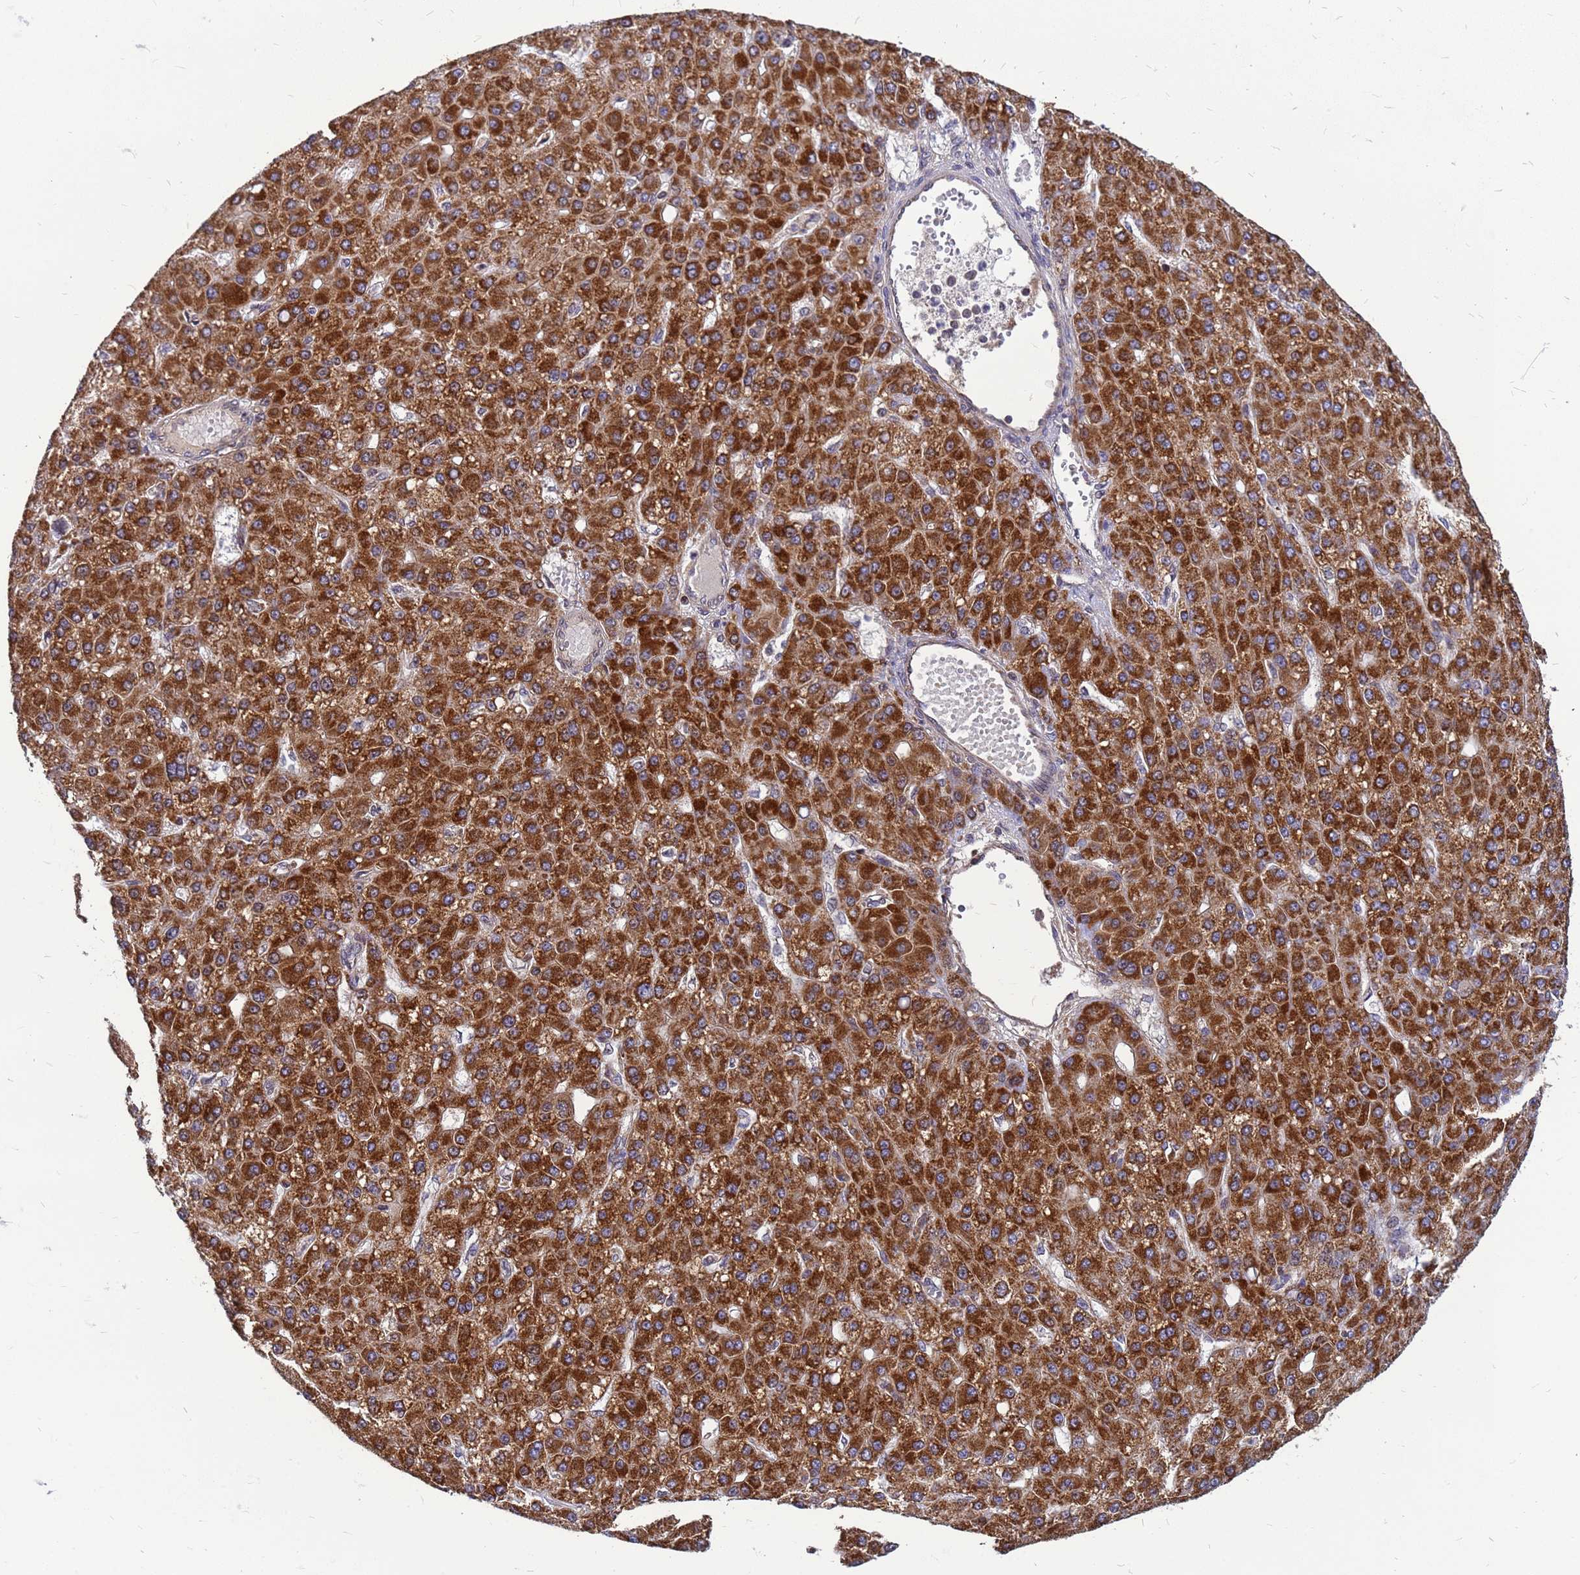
{"staining": {"intensity": "strong", "quantity": ">75%", "location": "cytoplasmic/membranous"}, "tissue": "liver cancer", "cell_type": "Tumor cells", "image_type": "cancer", "snomed": [{"axis": "morphology", "description": "Carcinoma, Hepatocellular, NOS"}, {"axis": "topography", "description": "Liver"}], "caption": "Immunohistochemical staining of human liver hepatocellular carcinoma shows high levels of strong cytoplasmic/membranous protein staining in approximately >75% of tumor cells.", "gene": "CMC4", "patient": {"sex": "male", "age": 67}}